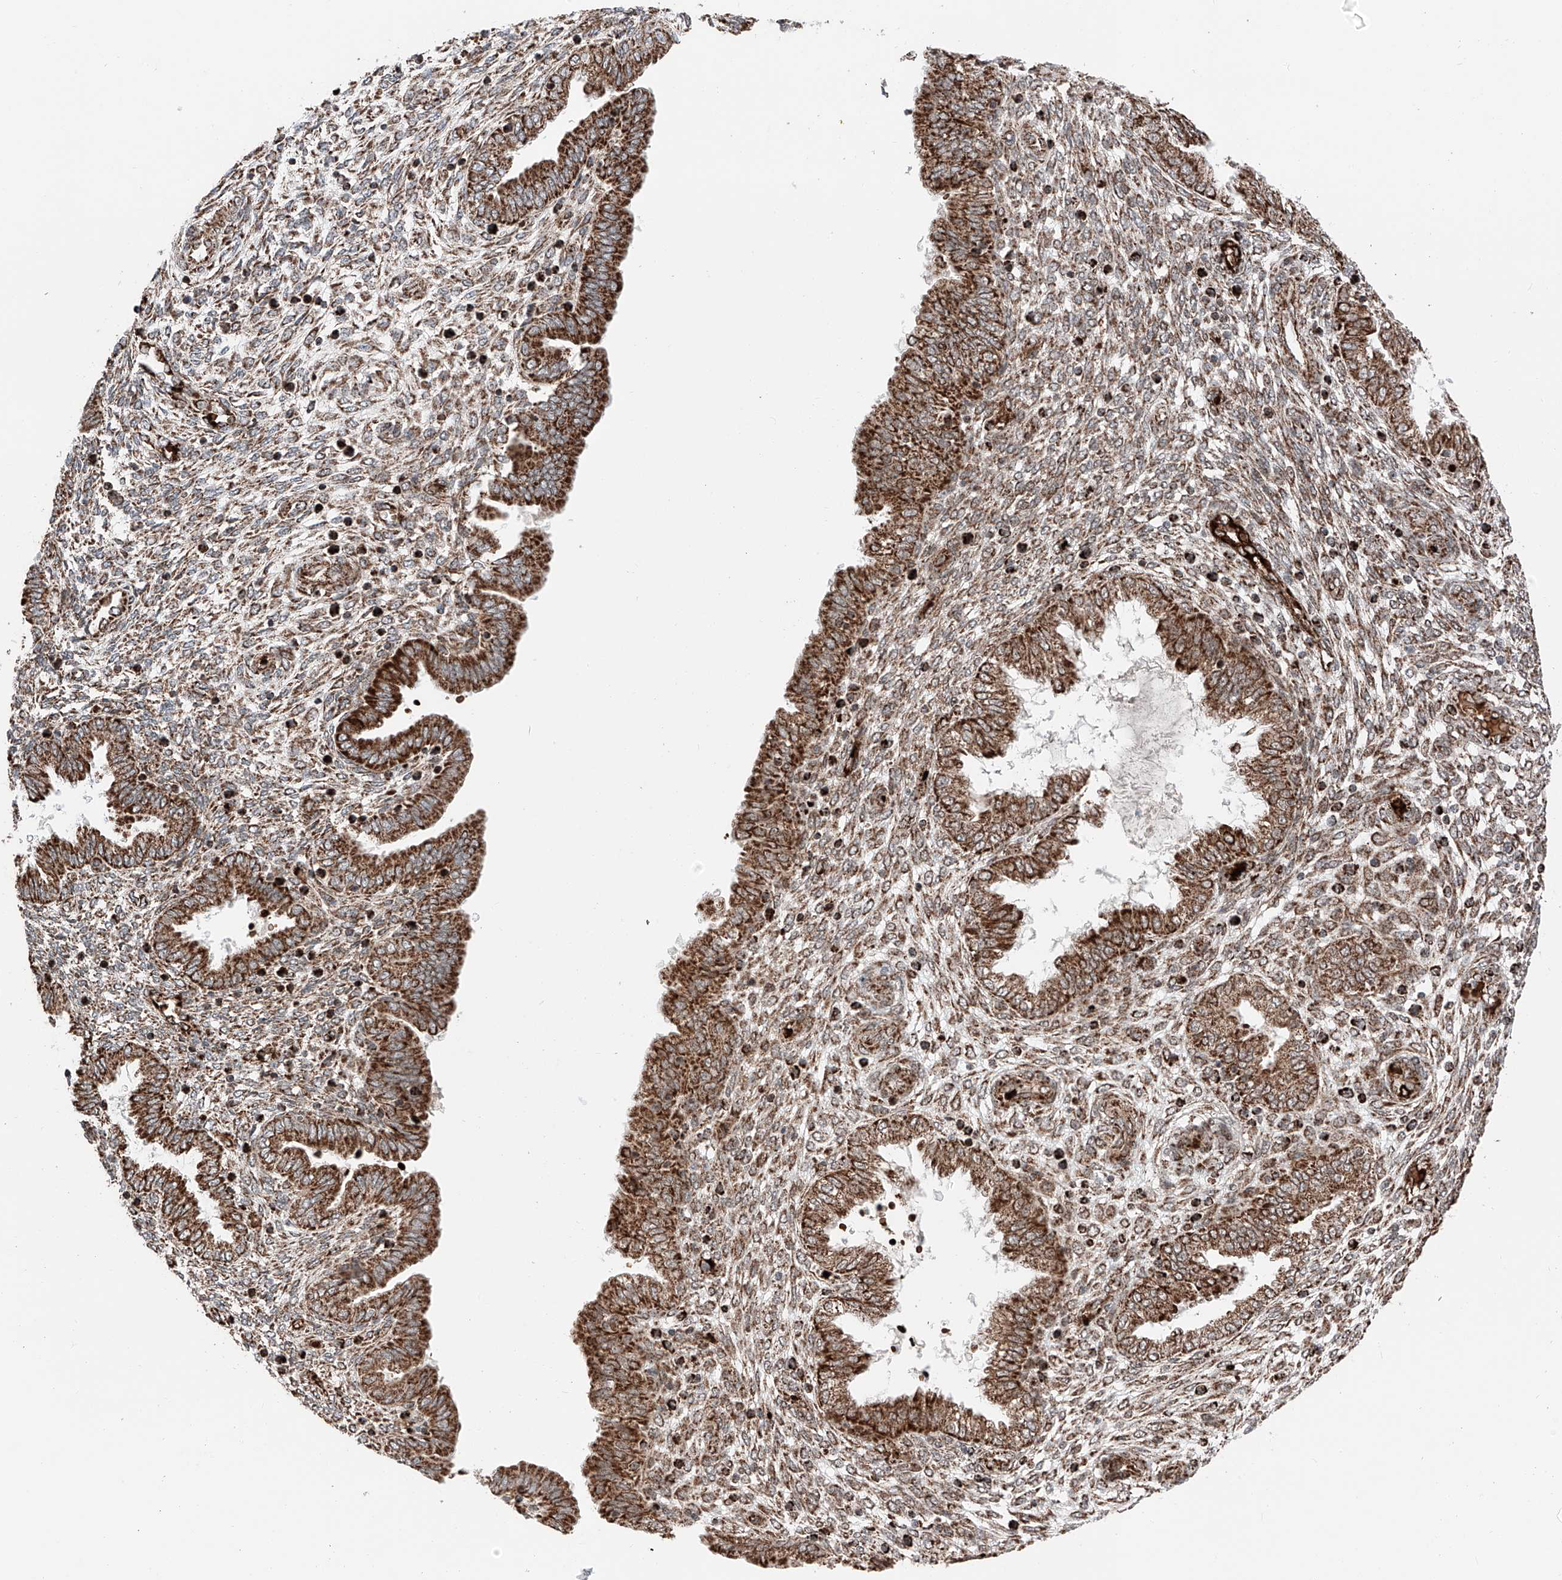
{"staining": {"intensity": "moderate", "quantity": ">75%", "location": "cytoplasmic/membranous"}, "tissue": "endometrium", "cell_type": "Cells in endometrial stroma", "image_type": "normal", "snomed": [{"axis": "morphology", "description": "Normal tissue, NOS"}, {"axis": "topography", "description": "Endometrium"}], "caption": "DAB (3,3'-diaminobenzidine) immunohistochemical staining of unremarkable endometrium exhibits moderate cytoplasmic/membranous protein positivity in about >75% of cells in endometrial stroma.", "gene": "ZSCAN29", "patient": {"sex": "female", "age": 33}}